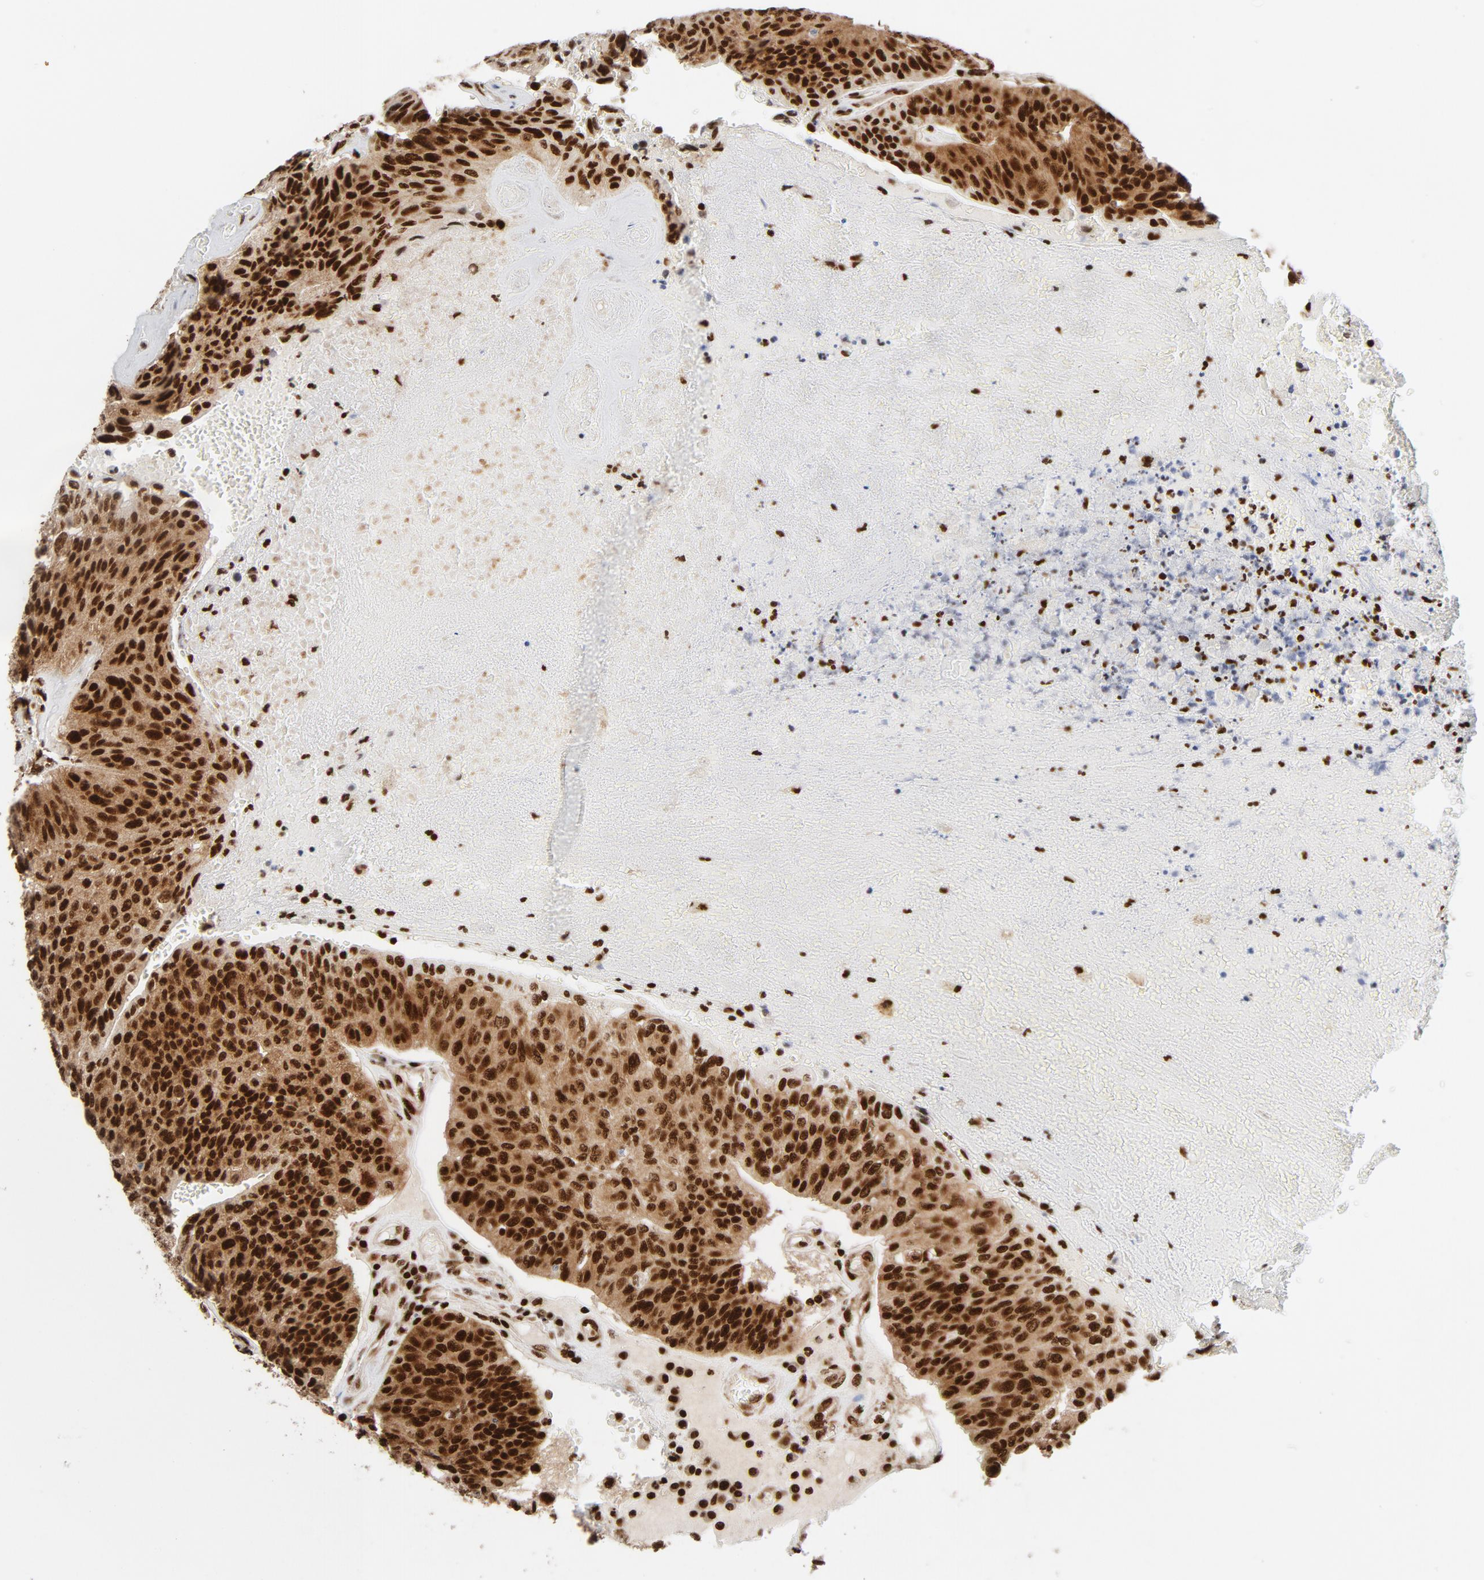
{"staining": {"intensity": "strong", "quantity": ">75%", "location": "cytoplasmic/membranous,nuclear"}, "tissue": "urothelial cancer", "cell_type": "Tumor cells", "image_type": "cancer", "snomed": [{"axis": "morphology", "description": "Urothelial carcinoma, High grade"}, {"axis": "topography", "description": "Urinary bladder"}], "caption": "Strong cytoplasmic/membranous and nuclear expression is identified in about >75% of tumor cells in high-grade urothelial carcinoma.", "gene": "NFYB", "patient": {"sex": "male", "age": 66}}